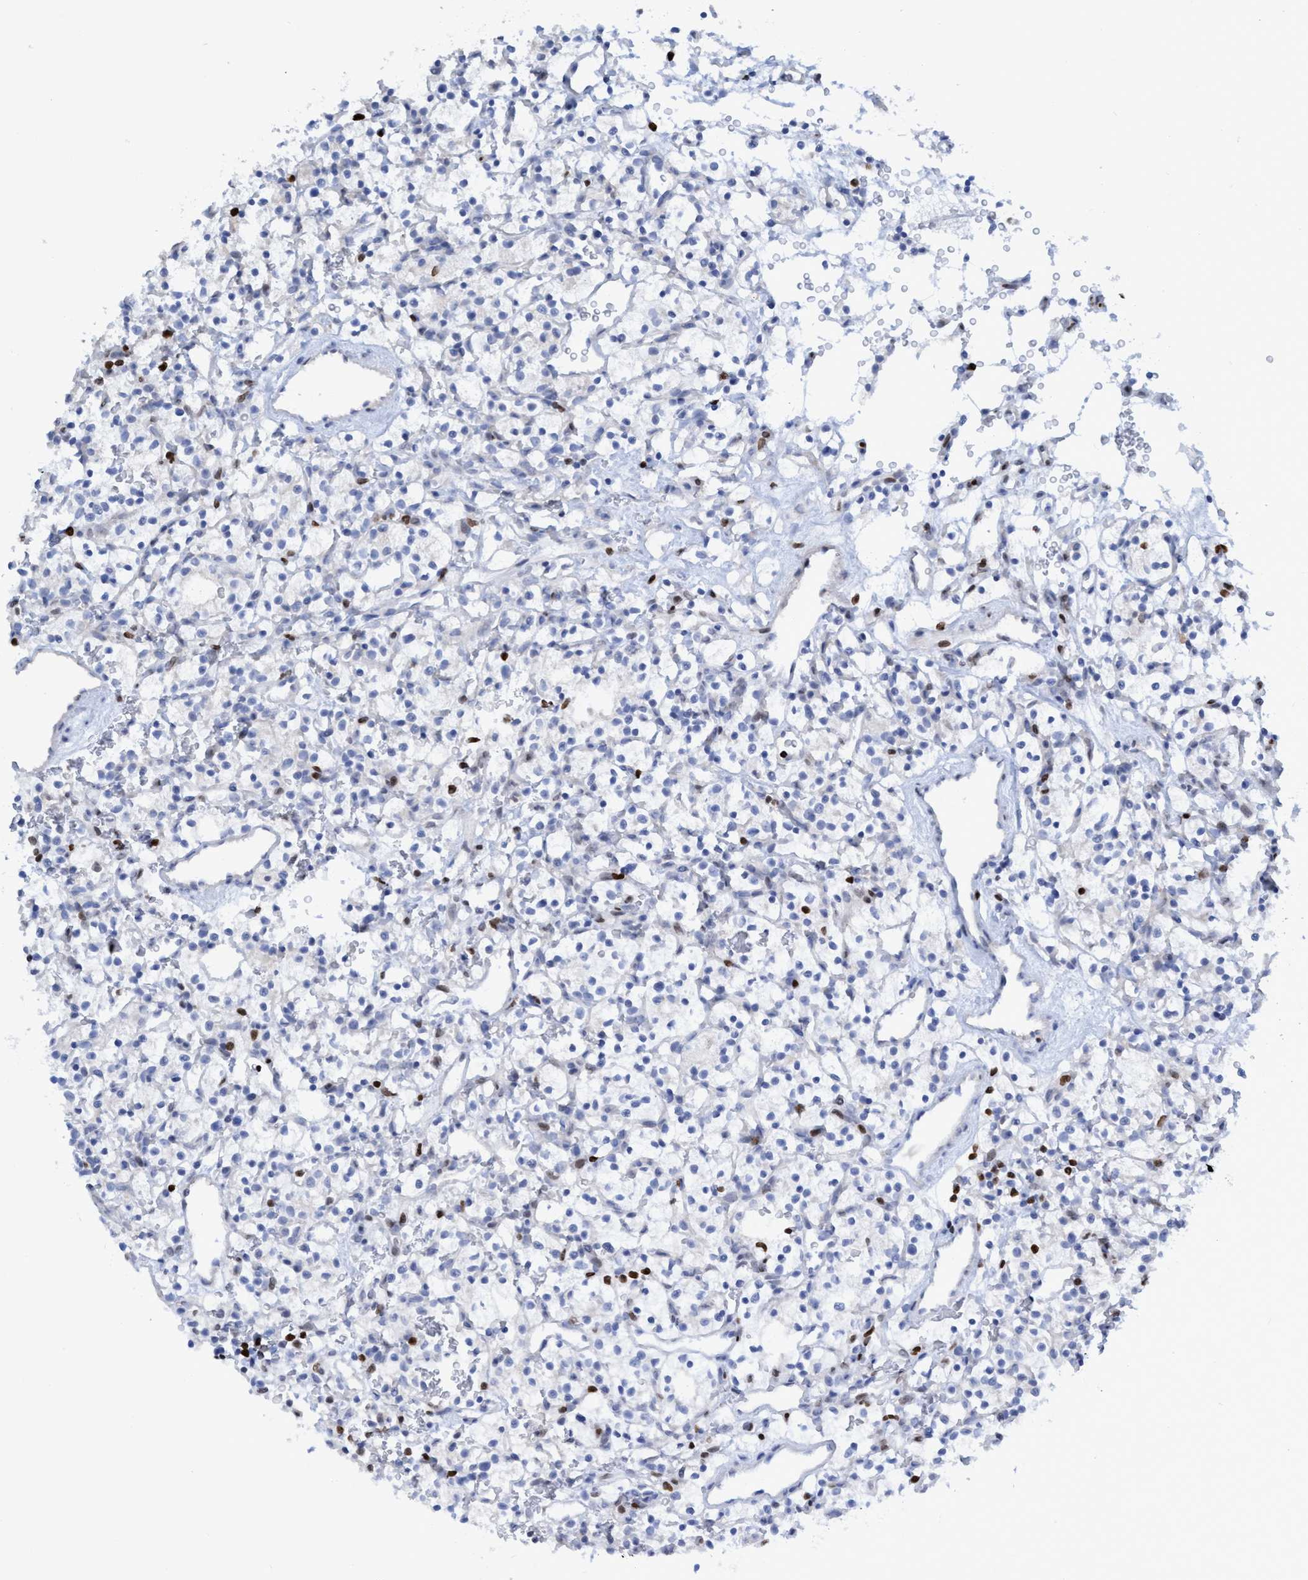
{"staining": {"intensity": "negative", "quantity": "none", "location": "none"}, "tissue": "renal cancer", "cell_type": "Tumor cells", "image_type": "cancer", "snomed": [{"axis": "morphology", "description": "Adenocarcinoma, NOS"}, {"axis": "topography", "description": "Kidney"}], "caption": "Immunohistochemistry image of neoplastic tissue: human renal cancer (adenocarcinoma) stained with DAB (3,3'-diaminobenzidine) displays no significant protein positivity in tumor cells.", "gene": "CBX2", "patient": {"sex": "female", "age": 57}}